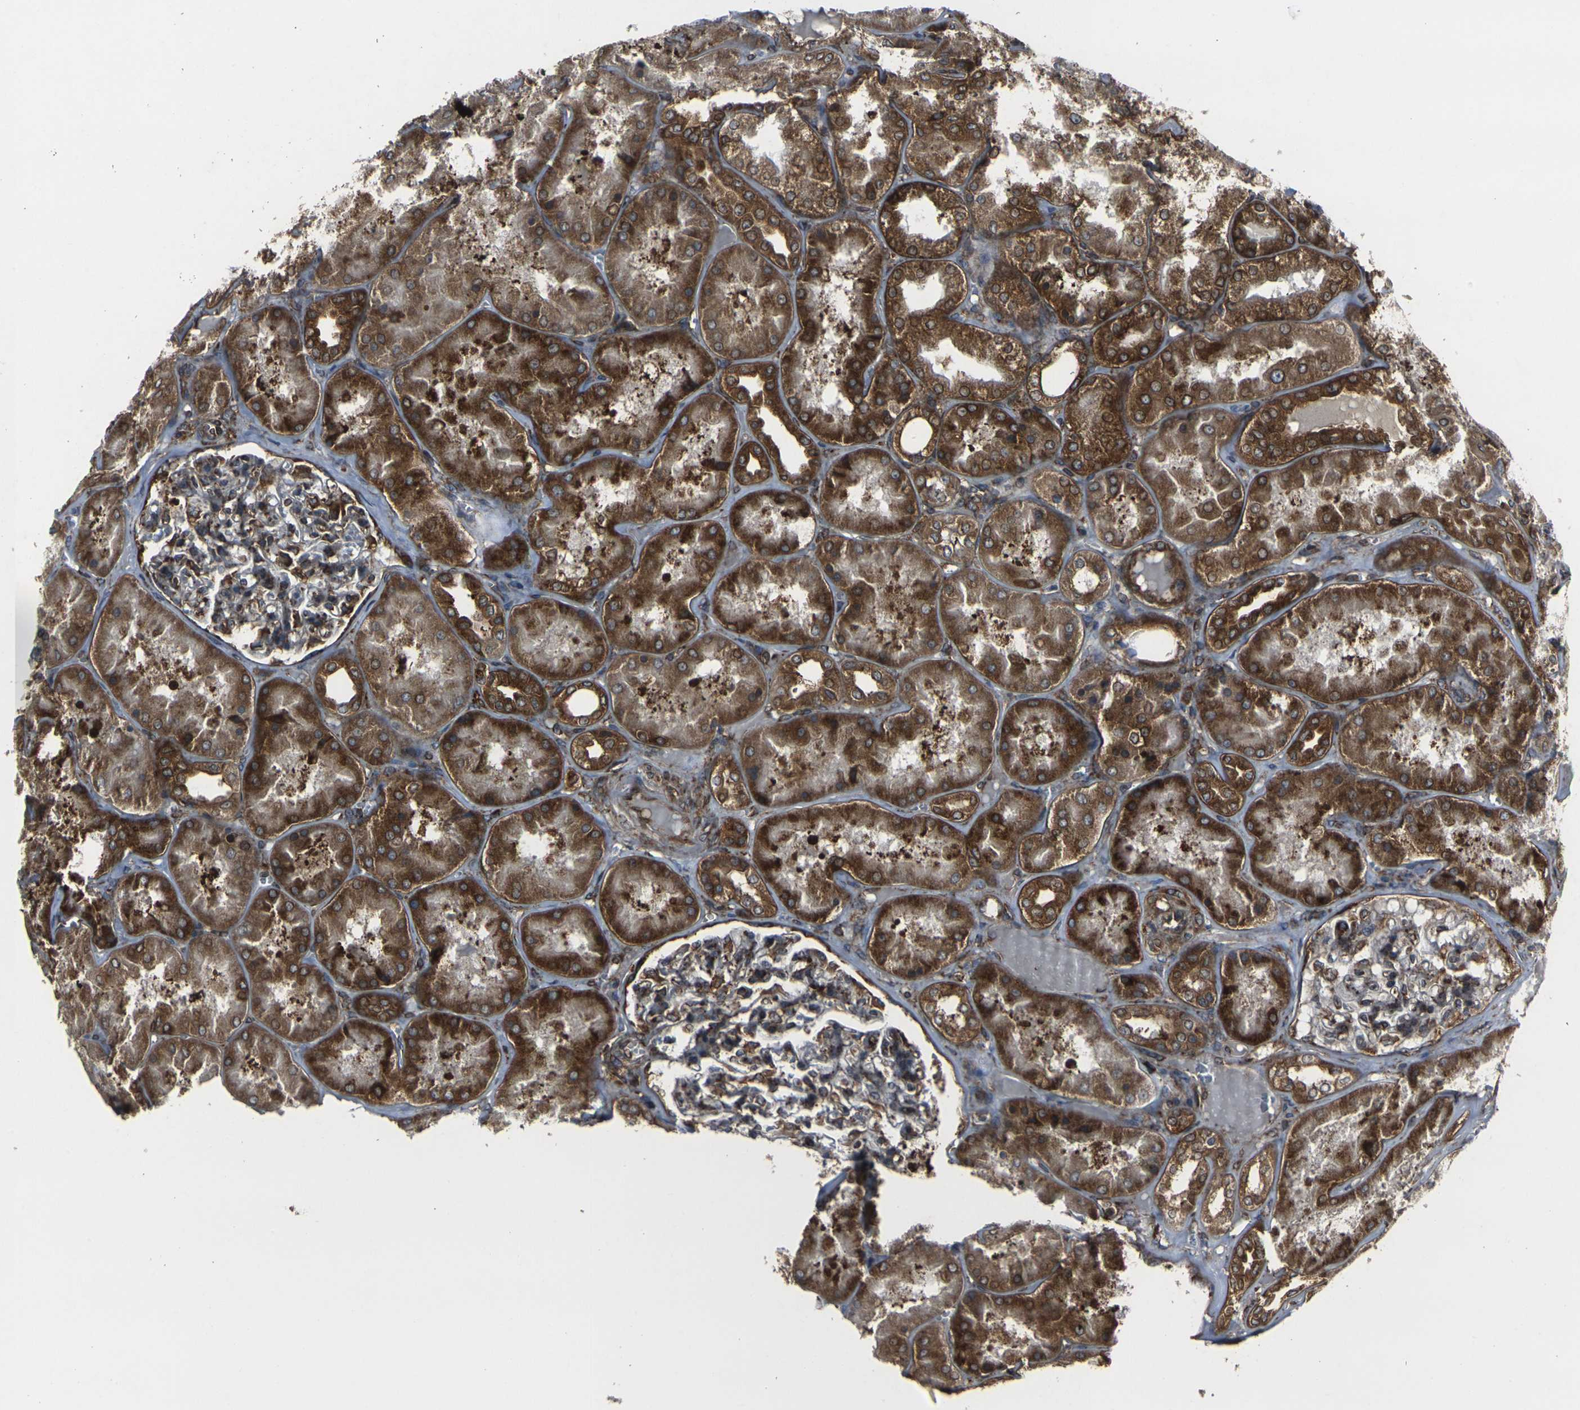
{"staining": {"intensity": "strong", "quantity": ">75%", "location": "cytoplasmic/membranous"}, "tissue": "kidney", "cell_type": "Cells in glomeruli", "image_type": "normal", "snomed": [{"axis": "morphology", "description": "Normal tissue, NOS"}, {"axis": "topography", "description": "Kidney"}], "caption": "IHC of unremarkable human kidney displays high levels of strong cytoplasmic/membranous expression in approximately >75% of cells in glomeruli. The protein is stained brown, and the nuclei are stained in blue (DAB (3,3'-diaminobenzidine) IHC with brightfield microscopy, high magnification).", "gene": "MARCHF2", "patient": {"sex": "female", "age": 56}}